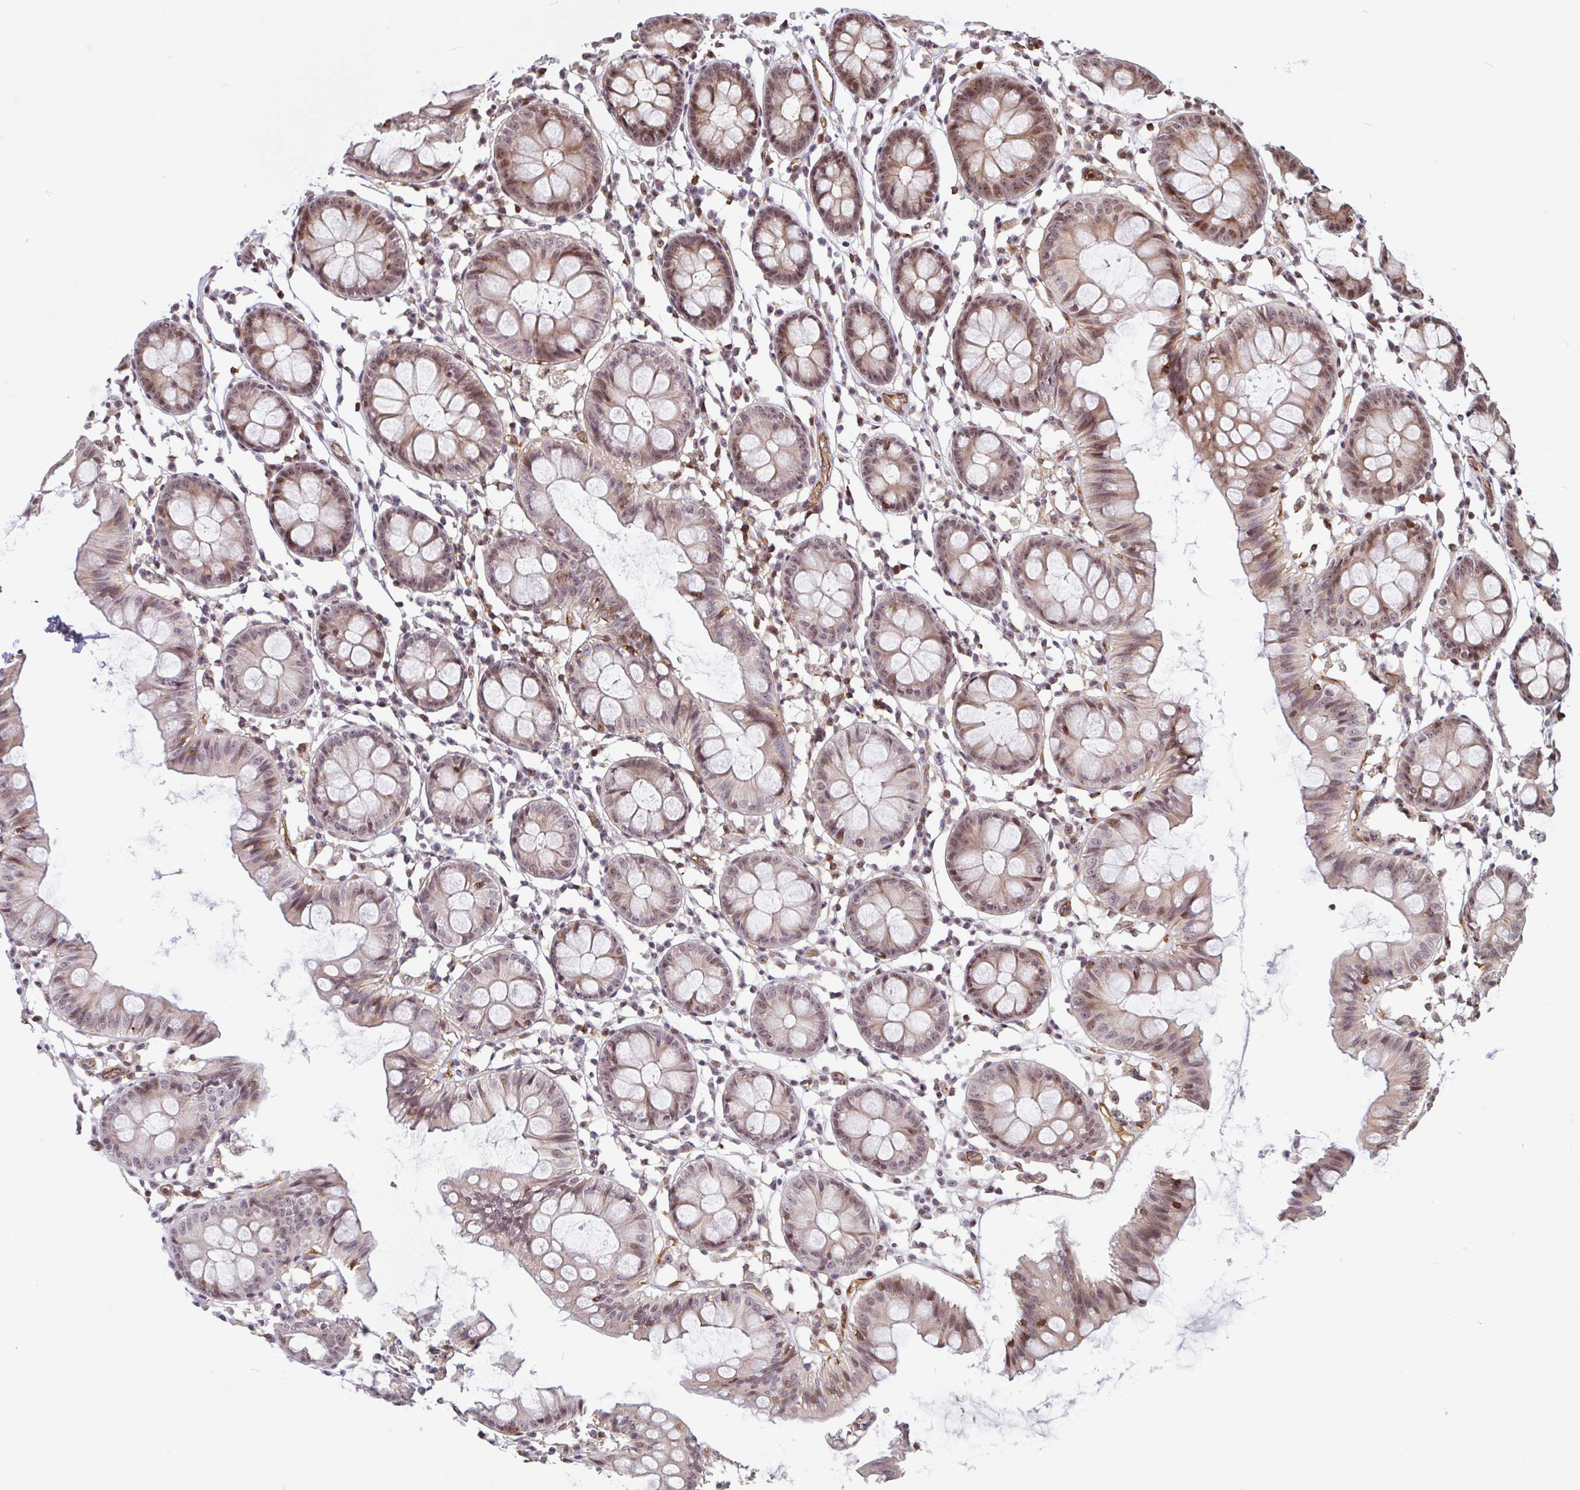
{"staining": {"intensity": "moderate", "quantity": ">75%", "location": "cytoplasmic/membranous,nuclear"}, "tissue": "colon", "cell_type": "Endothelial cells", "image_type": "normal", "snomed": [{"axis": "morphology", "description": "Normal tissue, NOS"}, {"axis": "topography", "description": "Colon"}], "caption": "IHC staining of normal colon, which demonstrates medium levels of moderate cytoplasmic/membranous,nuclear positivity in about >75% of endothelial cells indicating moderate cytoplasmic/membranous,nuclear protein expression. The staining was performed using DAB (3,3'-diaminobenzidine) (brown) for protein detection and nuclei were counterstained in hematoxylin (blue).", "gene": "ZNF689", "patient": {"sex": "female", "age": 84}}